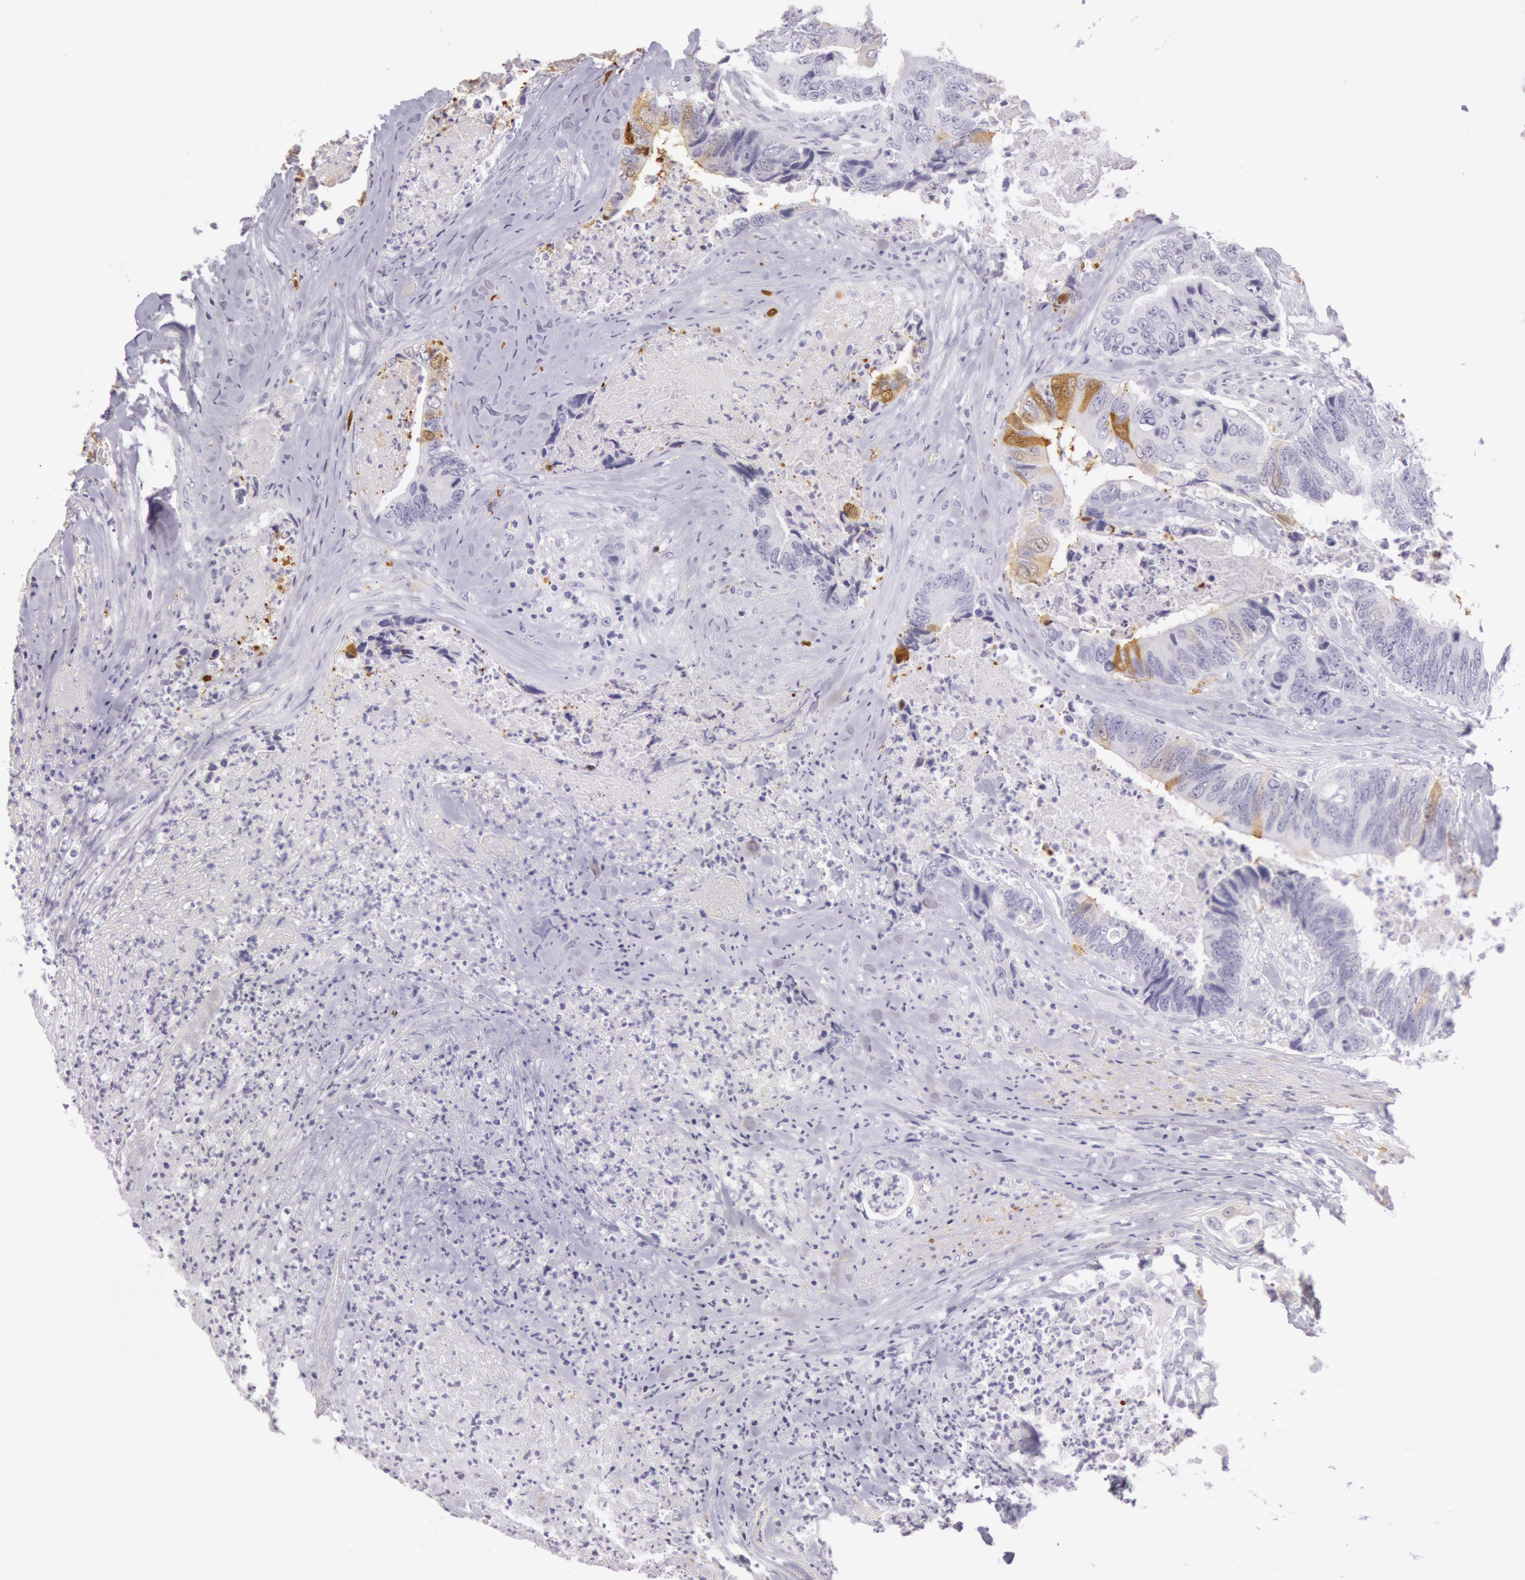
{"staining": {"intensity": "weak", "quantity": "<25%", "location": "cytoplasmic/membranous,nuclear"}, "tissue": "colorectal cancer", "cell_type": "Tumor cells", "image_type": "cancer", "snomed": [{"axis": "morphology", "description": "Adenocarcinoma, NOS"}, {"axis": "topography", "description": "Rectum"}], "caption": "Immunohistochemistry (IHC) histopathology image of human colorectal adenocarcinoma stained for a protein (brown), which shows no positivity in tumor cells.", "gene": "CKB", "patient": {"sex": "female", "age": 65}}